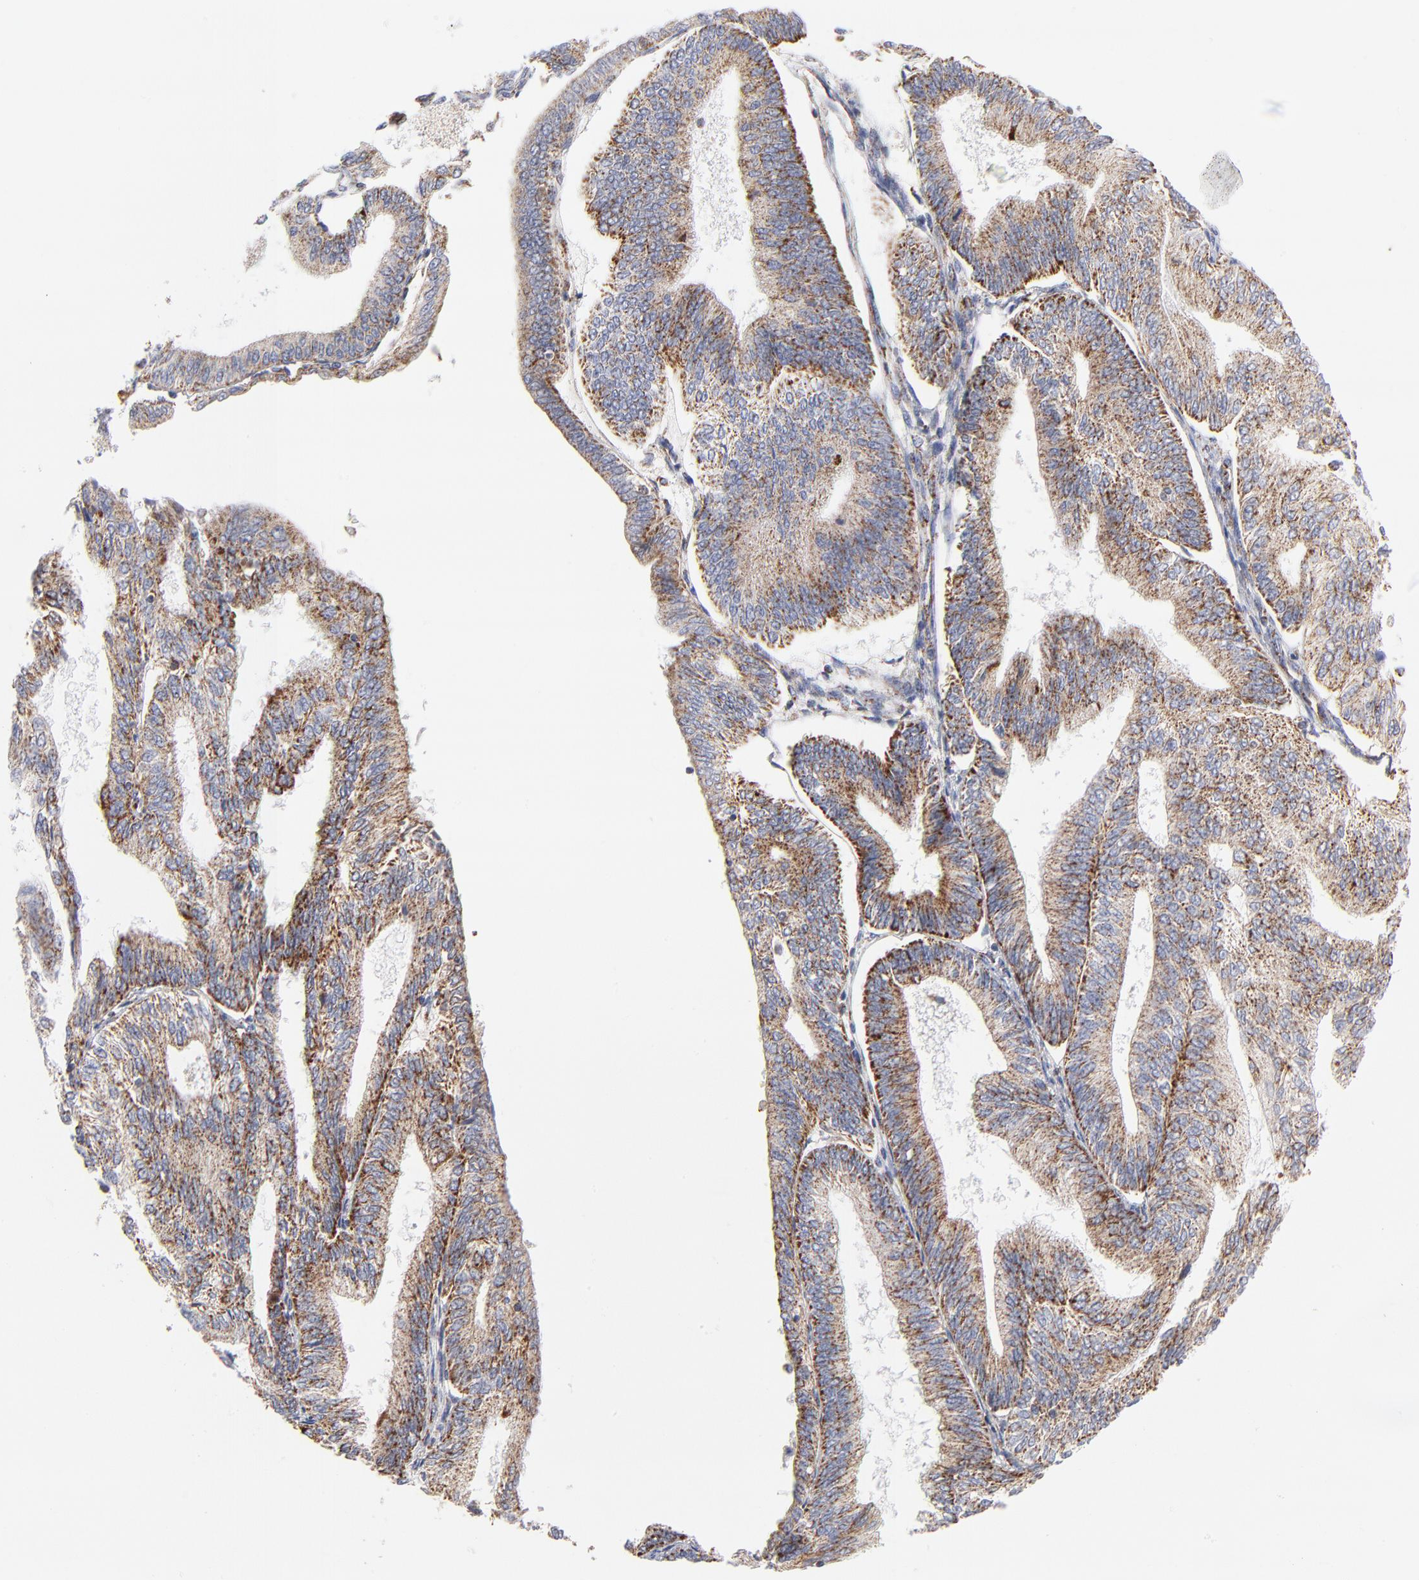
{"staining": {"intensity": "moderate", "quantity": ">75%", "location": "cytoplasmic/membranous"}, "tissue": "endometrial cancer", "cell_type": "Tumor cells", "image_type": "cancer", "snomed": [{"axis": "morphology", "description": "Adenocarcinoma, NOS"}, {"axis": "topography", "description": "Endometrium"}], "caption": "This is a histology image of immunohistochemistry staining of endometrial cancer (adenocarcinoma), which shows moderate positivity in the cytoplasmic/membranous of tumor cells.", "gene": "DLAT", "patient": {"sex": "female", "age": 55}}